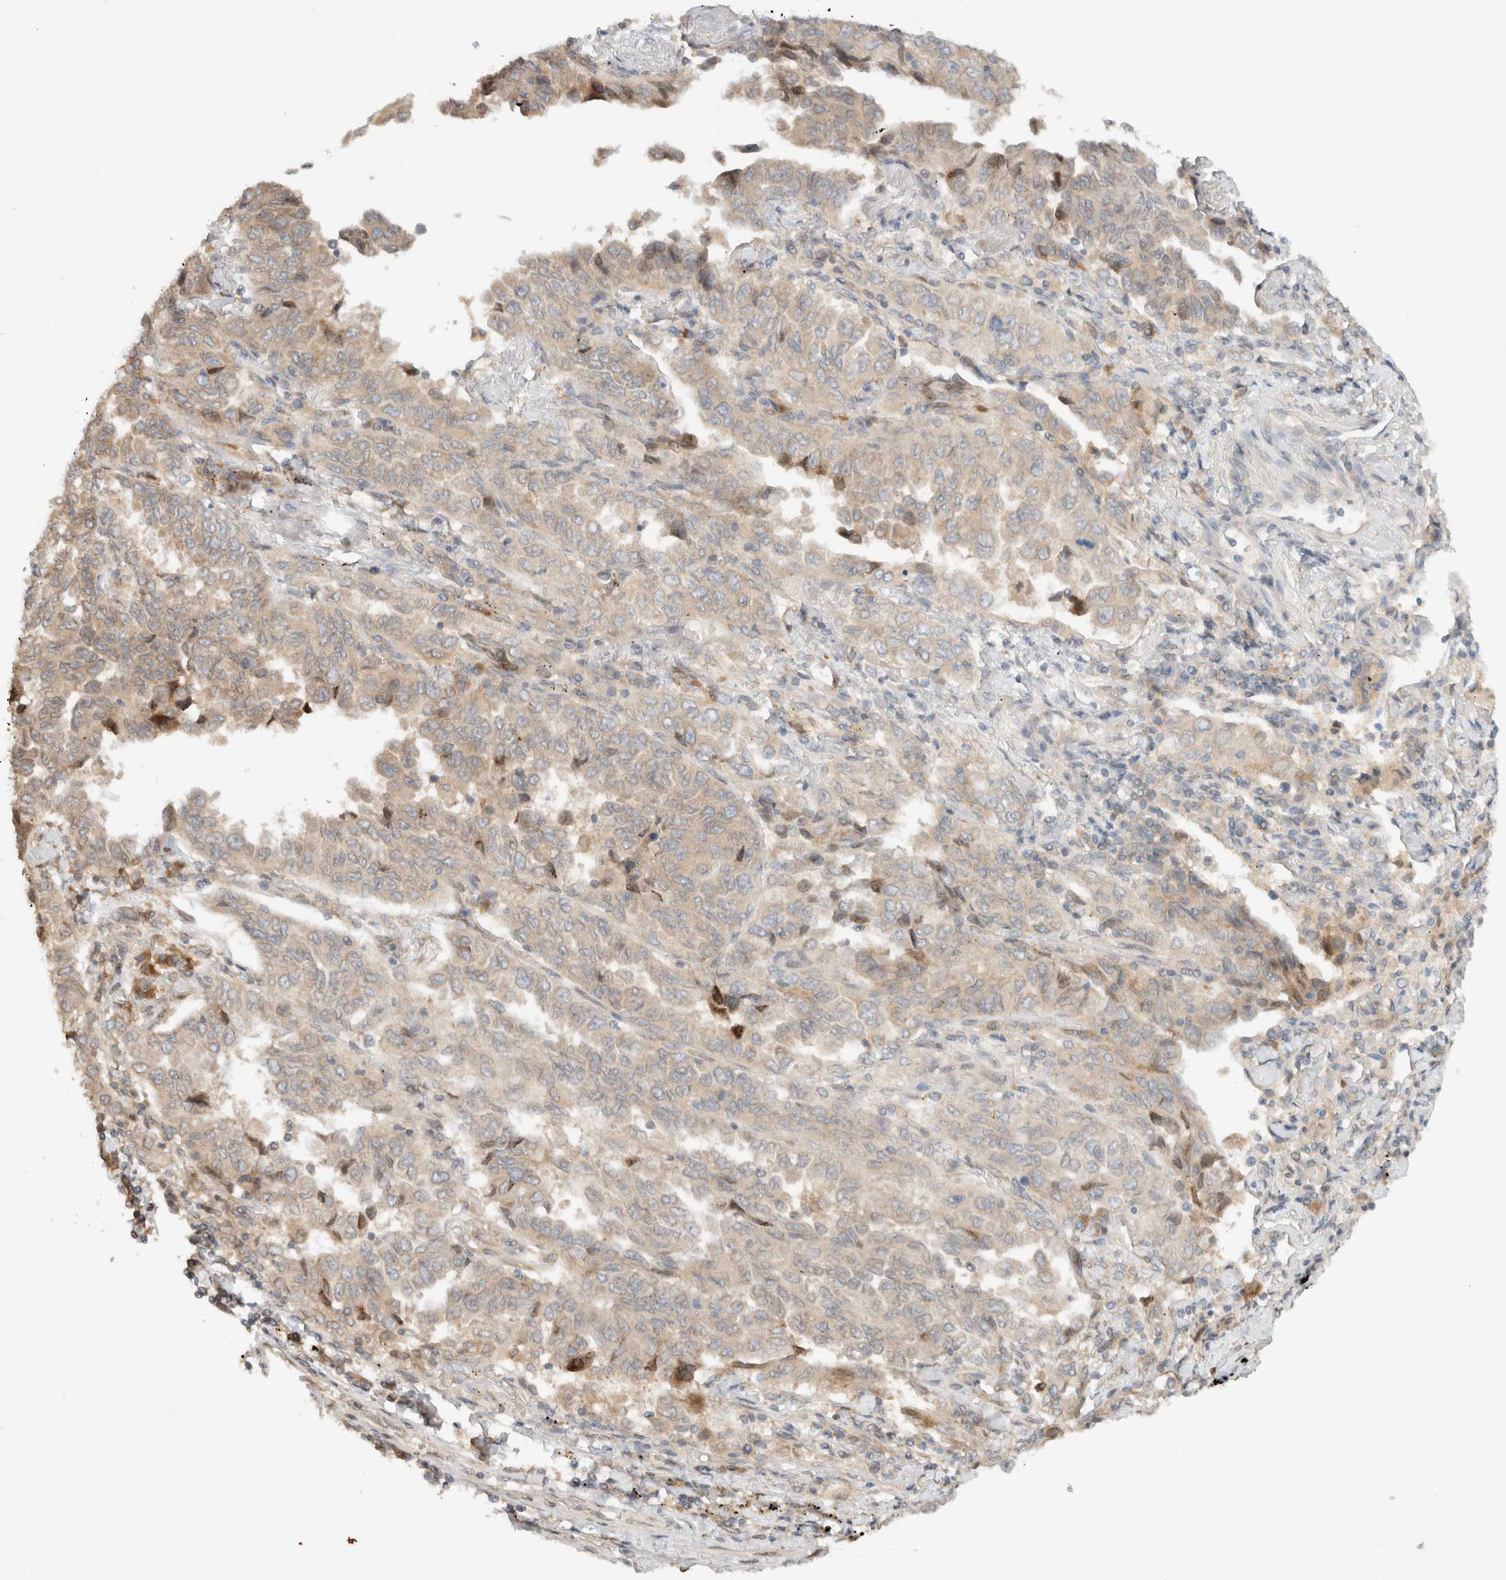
{"staining": {"intensity": "weak", "quantity": "25%-75%", "location": "cytoplasmic/membranous"}, "tissue": "lung cancer", "cell_type": "Tumor cells", "image_type": "cancer", "snomed": [{"axis": "morphology", "description": "Adenocarcinoma, NOS"}, {"axis": "topography", "description": "Lung"}], "caption": "The micrograph exhibits immunohistochemical staining of adenocarcinoma (lung). There is weak cytoplasmic/membranous positivity is present in approximately 25%-75% of tumor cells.", "gene": "ARFGEF2", "patient": {"sex": "female", "age": 51}}